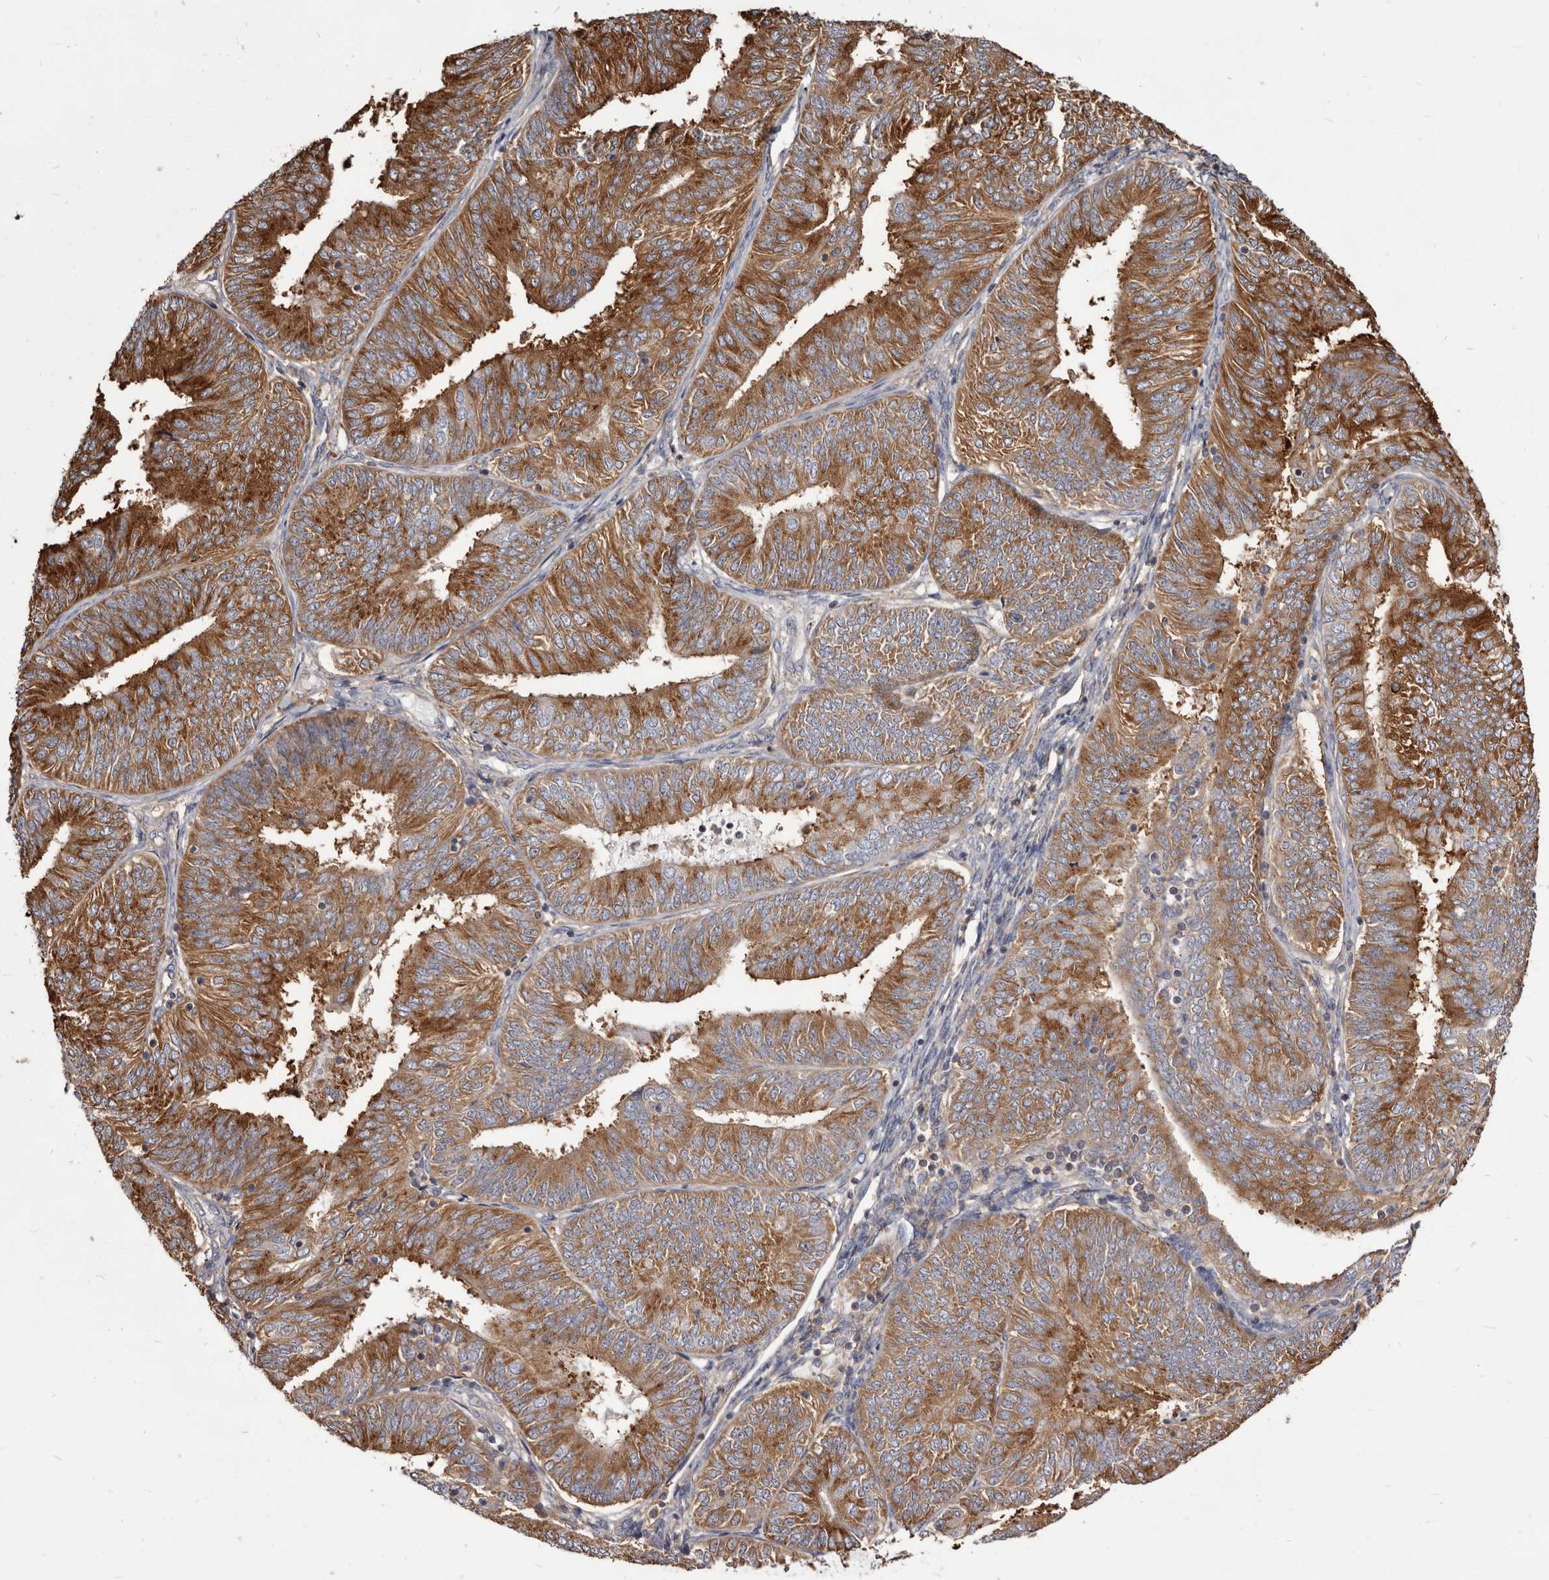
{"staining": {"intensity": "strong", "quantity": ">75%", "location": "cytoplasmic/membranous"}, "tissue": "endometrial cancer", "cell_type": "Tumor cells", "image_type": "cancer", "snomed": [{"axis": "morphology", "description": "Adenocarcinoma, NOS"}, {"axis": "topography", "description": "Endometrium"}], "caption": "Immunohistochemistry (IHC) (DAB) staining of endometrial adenocarcinoma reveals strong cytoplasmic/membranous protein staining in approximately >75% of tumor cells.", "gene": "TPD52", "patient": {"sex": "female", "age": 58}}